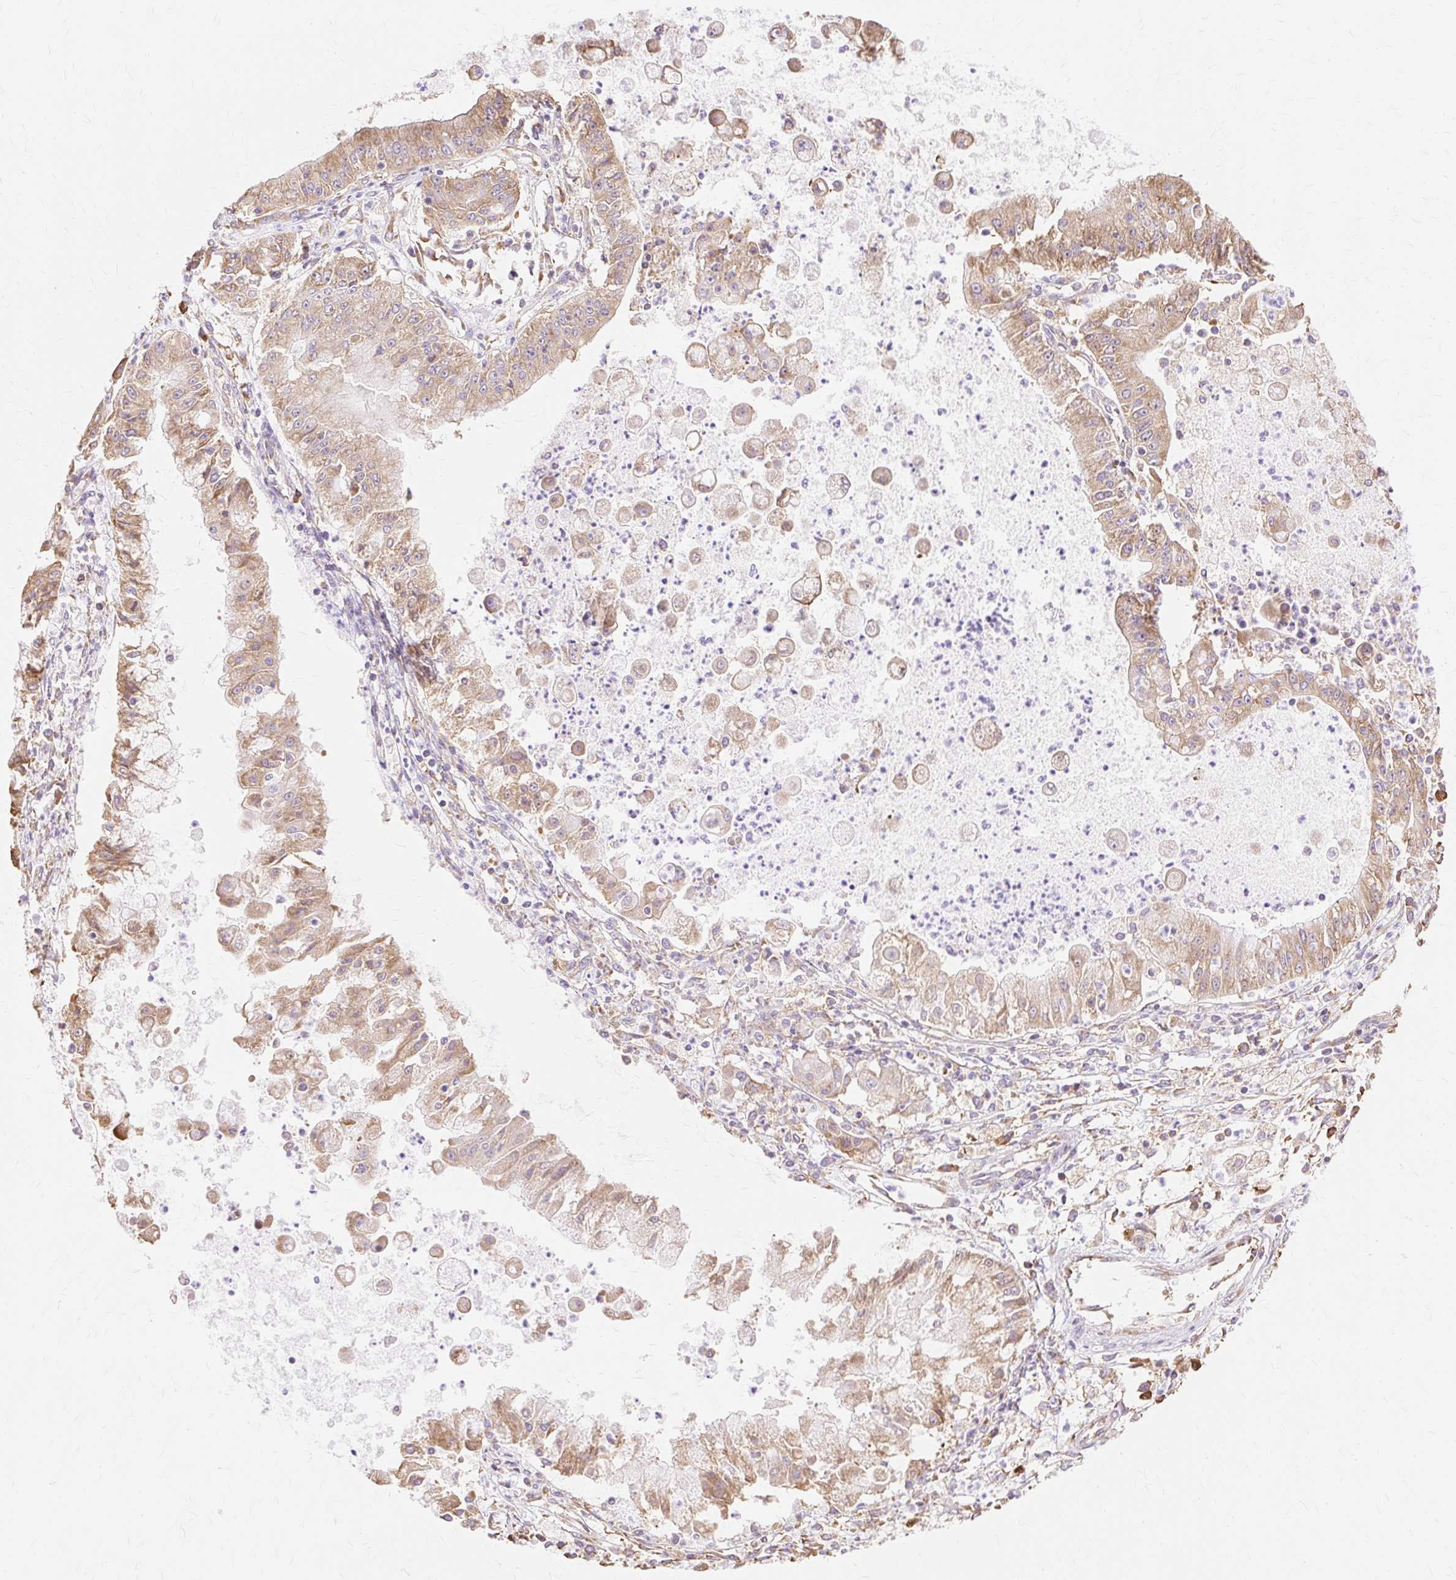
{"staining": {"intensity": "moderate", "quantity": ">75%", "location": "cytoplasmic/membranous"}, "tissue": "ovarian cancer", "cell_type": "Tumor cells", "image_type": "cancer", "snomed": [{"axis": "morphology", "description": "Cystadenocarcinoma, mucinous, NOS"}, {"axis": "topography", "description": "Ovary"}], "caption": "Ovarian cancer stained for a protein displays moderate cytoplasmic/membranous positivity in tumor cells. (Brightfield microscopy of DAB IHC at high magnification).", "gene": "RPS17", "patient": {"sex": "female", "age": 70}}